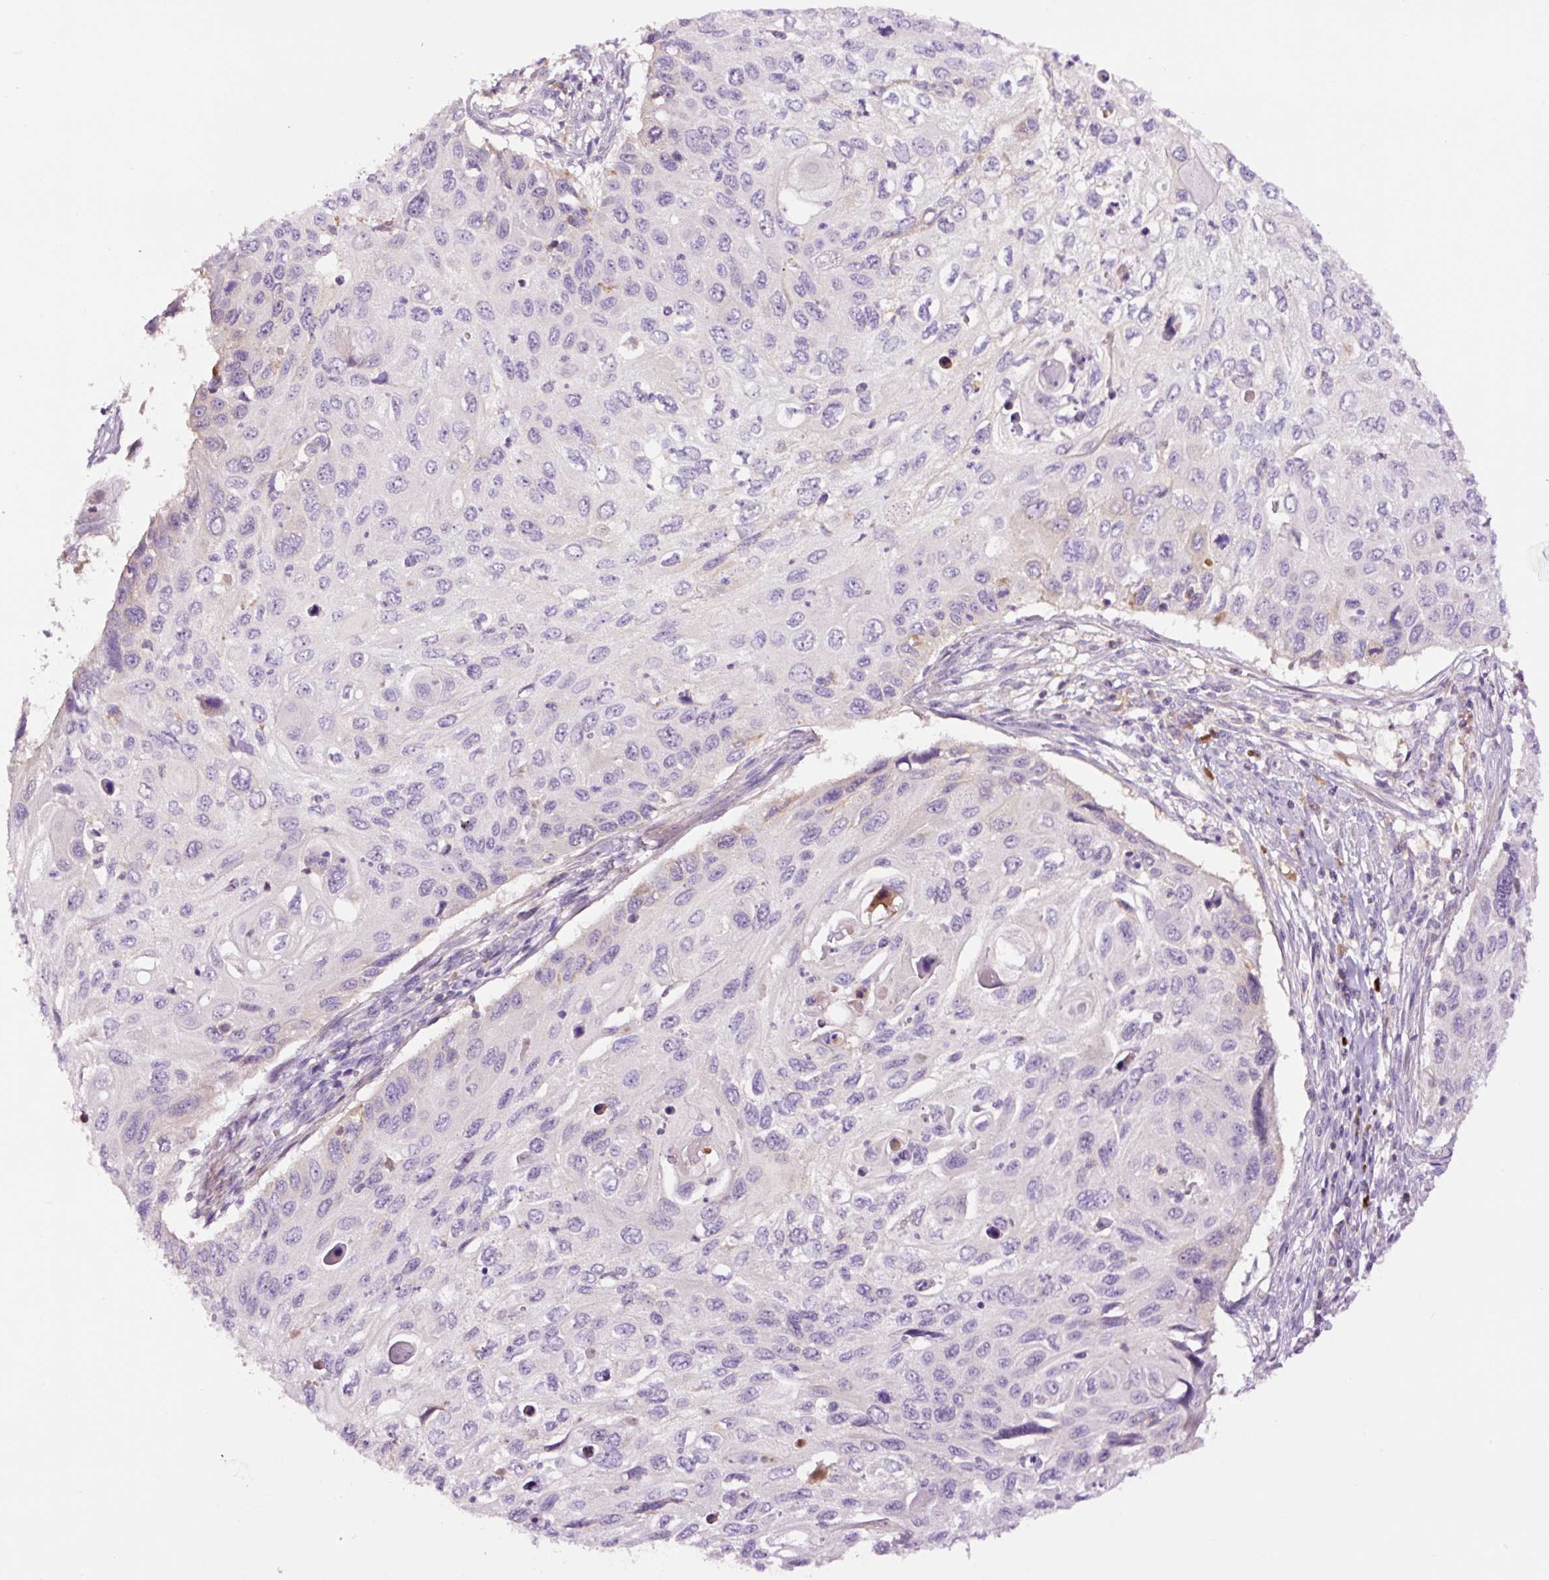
{"staining": {"intensity": "negative", "quantity": "none", "location": "none"}, "tissue": "cervical cancer", "cell_type": "Tumor cells", "image_type": "cancer", "snomed": [{"axis": "morphology", "description": "Squamous cell carcinoma, NOS"}, {"axis": "topography", "description": "Cervix"}], "caption": "High magnification brightfield microscopy of squamous cell carcinoma (cervical) stained with DAB (brown) and counterstained with hematoxylin (blue): tumor cells show no significant expression. (Stains: DAB (3,3'-diaminobenzidine) IHC with hematoxylin counter stain, Microscopy: brightfield microscopy at high magnification).", "gene": "DPPA4", "patient": {"sex": "female", "age": 70}}